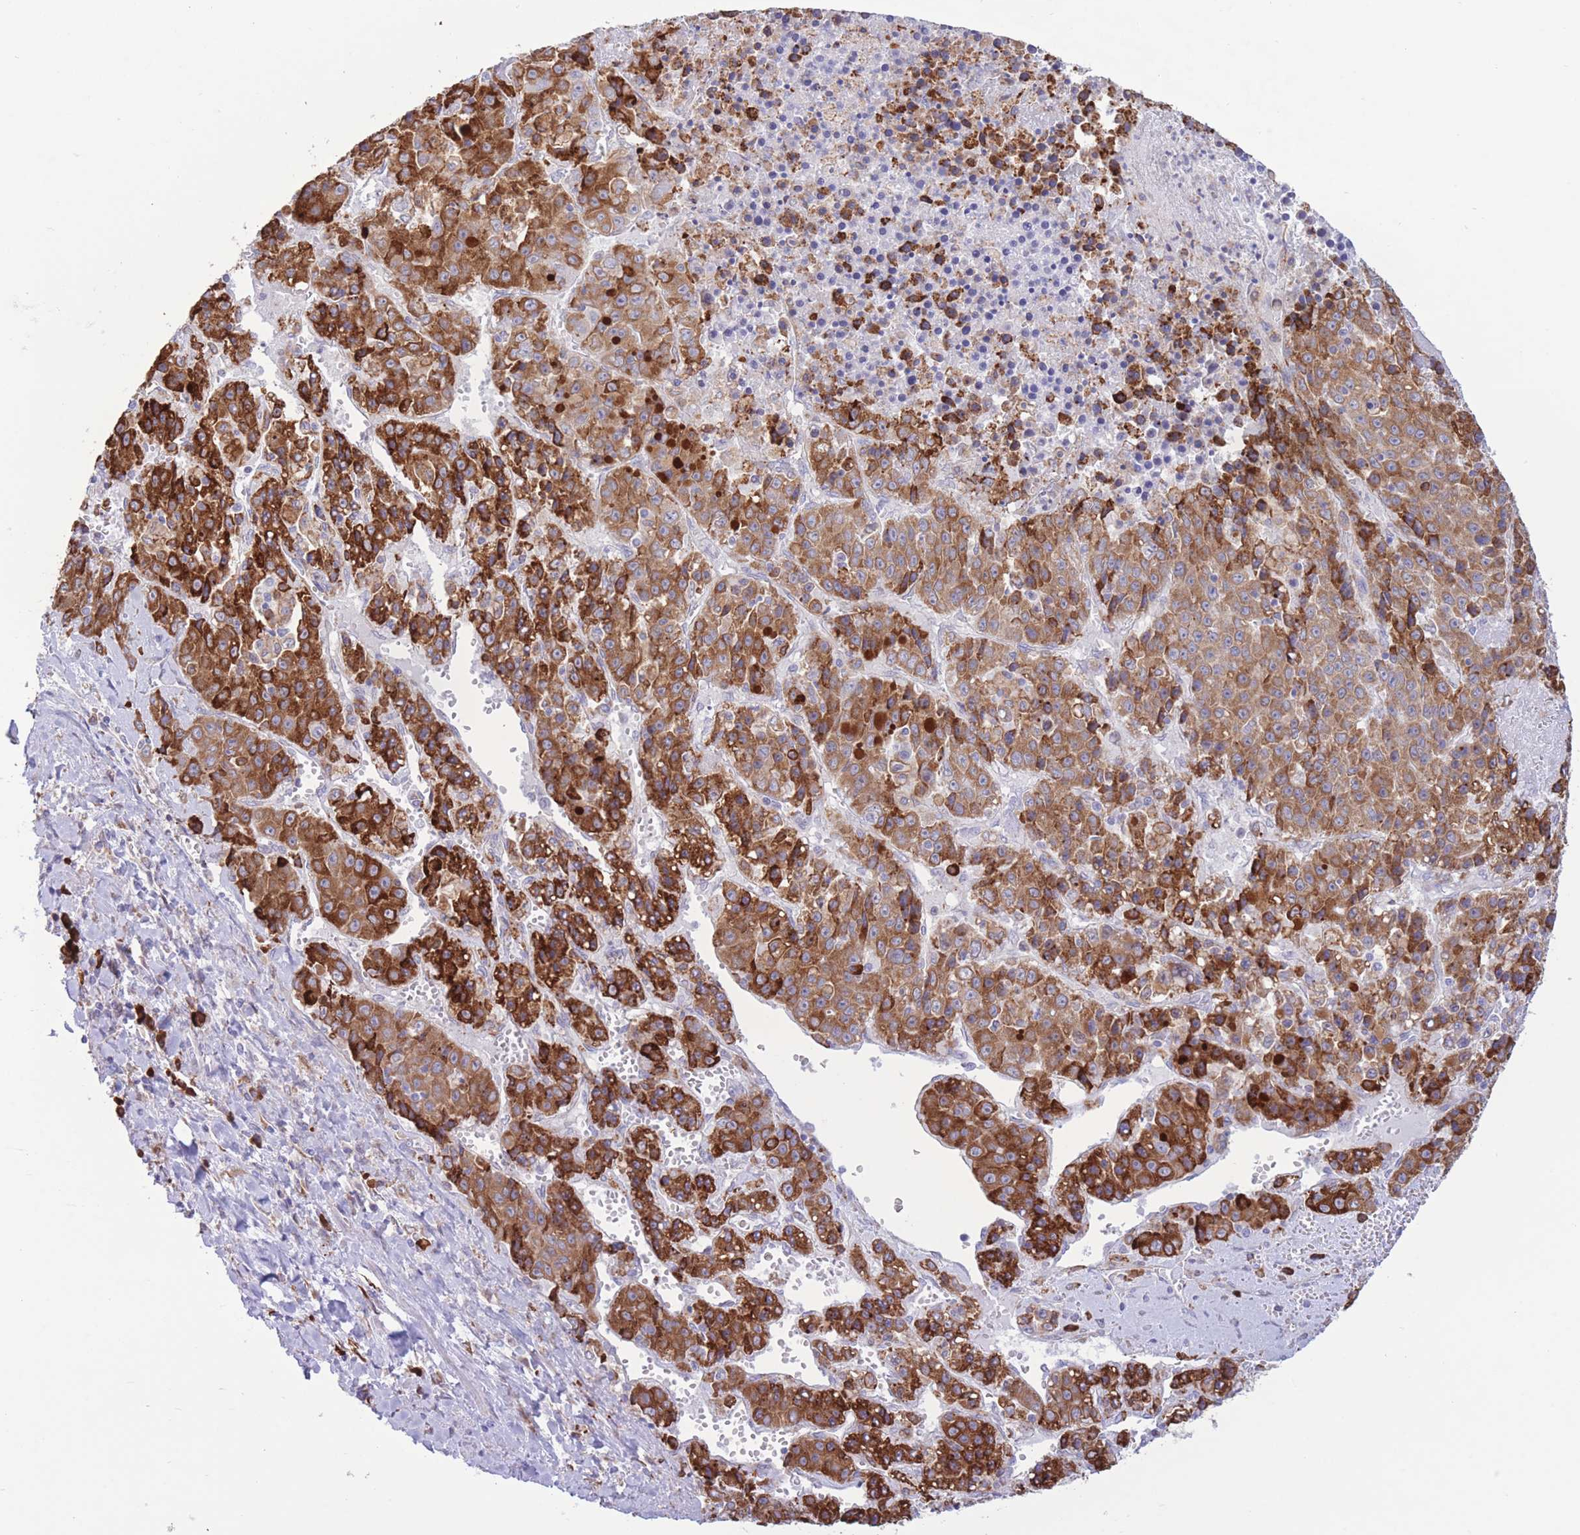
{"staining": {"intensity": "strong", "quantity": ">75%", "location": "cytoplasmic/membranous"}, "tissue": "liver cancer", "cell_type": "Tumor cells", "image_type": "cancer", "snomed": [{"axis": "morphology", "description": "Carcinoma, Hepatocellular, NOS"}, {"axis": "topography", "description": "Liver"}], "caption": "Liver cancer (hepatocellular carcinoma) stained with a brown dye shows strong cytoplasmic/membranous positive staining in approximately >75% of tumor cells.", "gene": "MYDGF", "patient": {"sex": "female", "age": 53}}